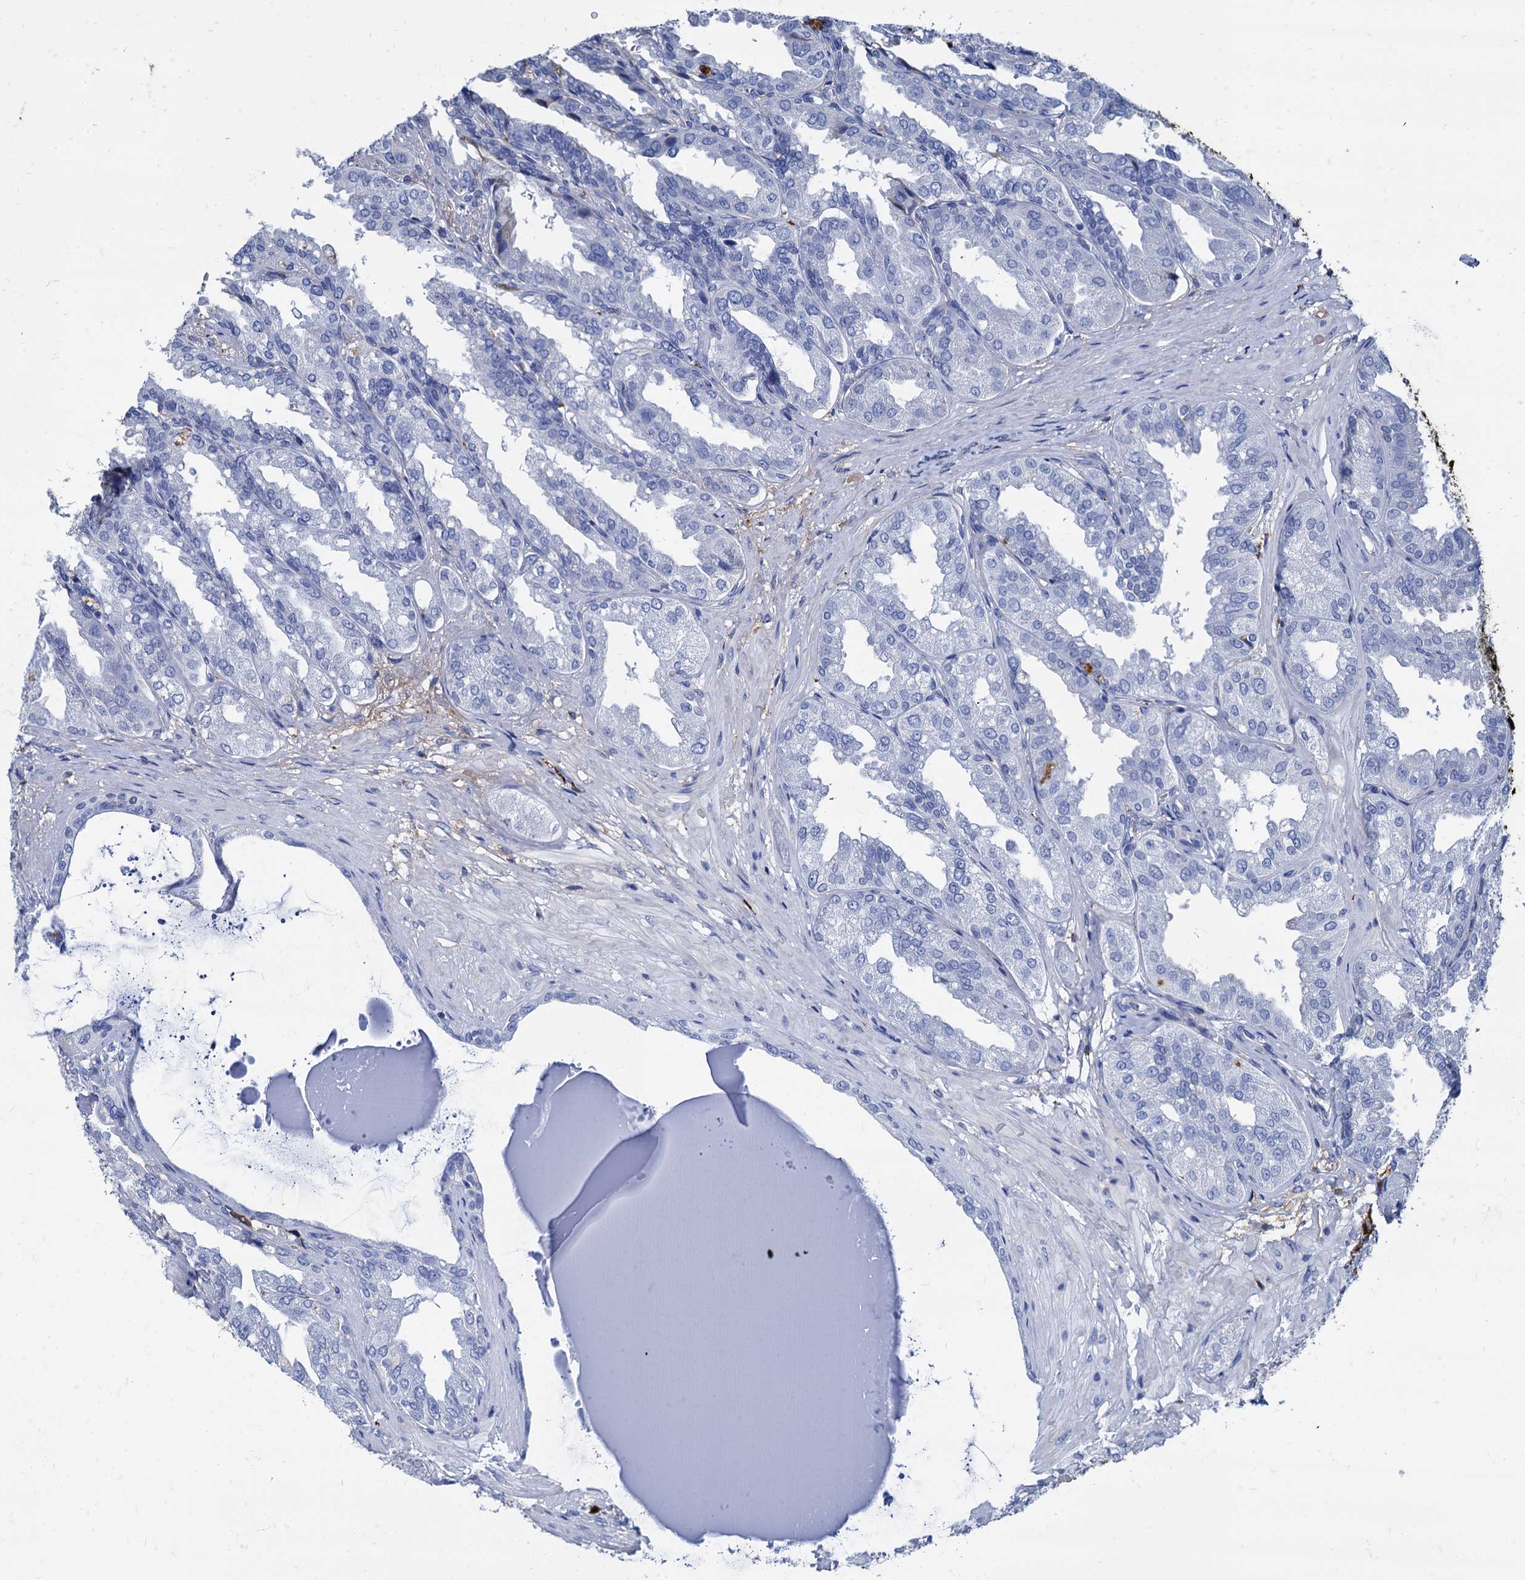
{"staining": {"intensity": "negative", "quantity": "none", "location": "none"}, "tissue": "seminal vesicle", "cell_type": "Glandular cells", "image_type": "normal", "snomed": [{"axis": "morphology", "description": "Normal tissue, NOS"}, {"axis": "topography", "description": "Seminal veicle"}], "caption": "High power microscopy histopathology image of an IHC image of normal seminal vesicle, revealing no significant expression in glandular cells. Brightfield microscopy of IHC stained with DAB (brown) and hematoxylin (blue), captured at high magnification.", "gene": "APOD", "patient": {"sex": "male", "age": 63}}